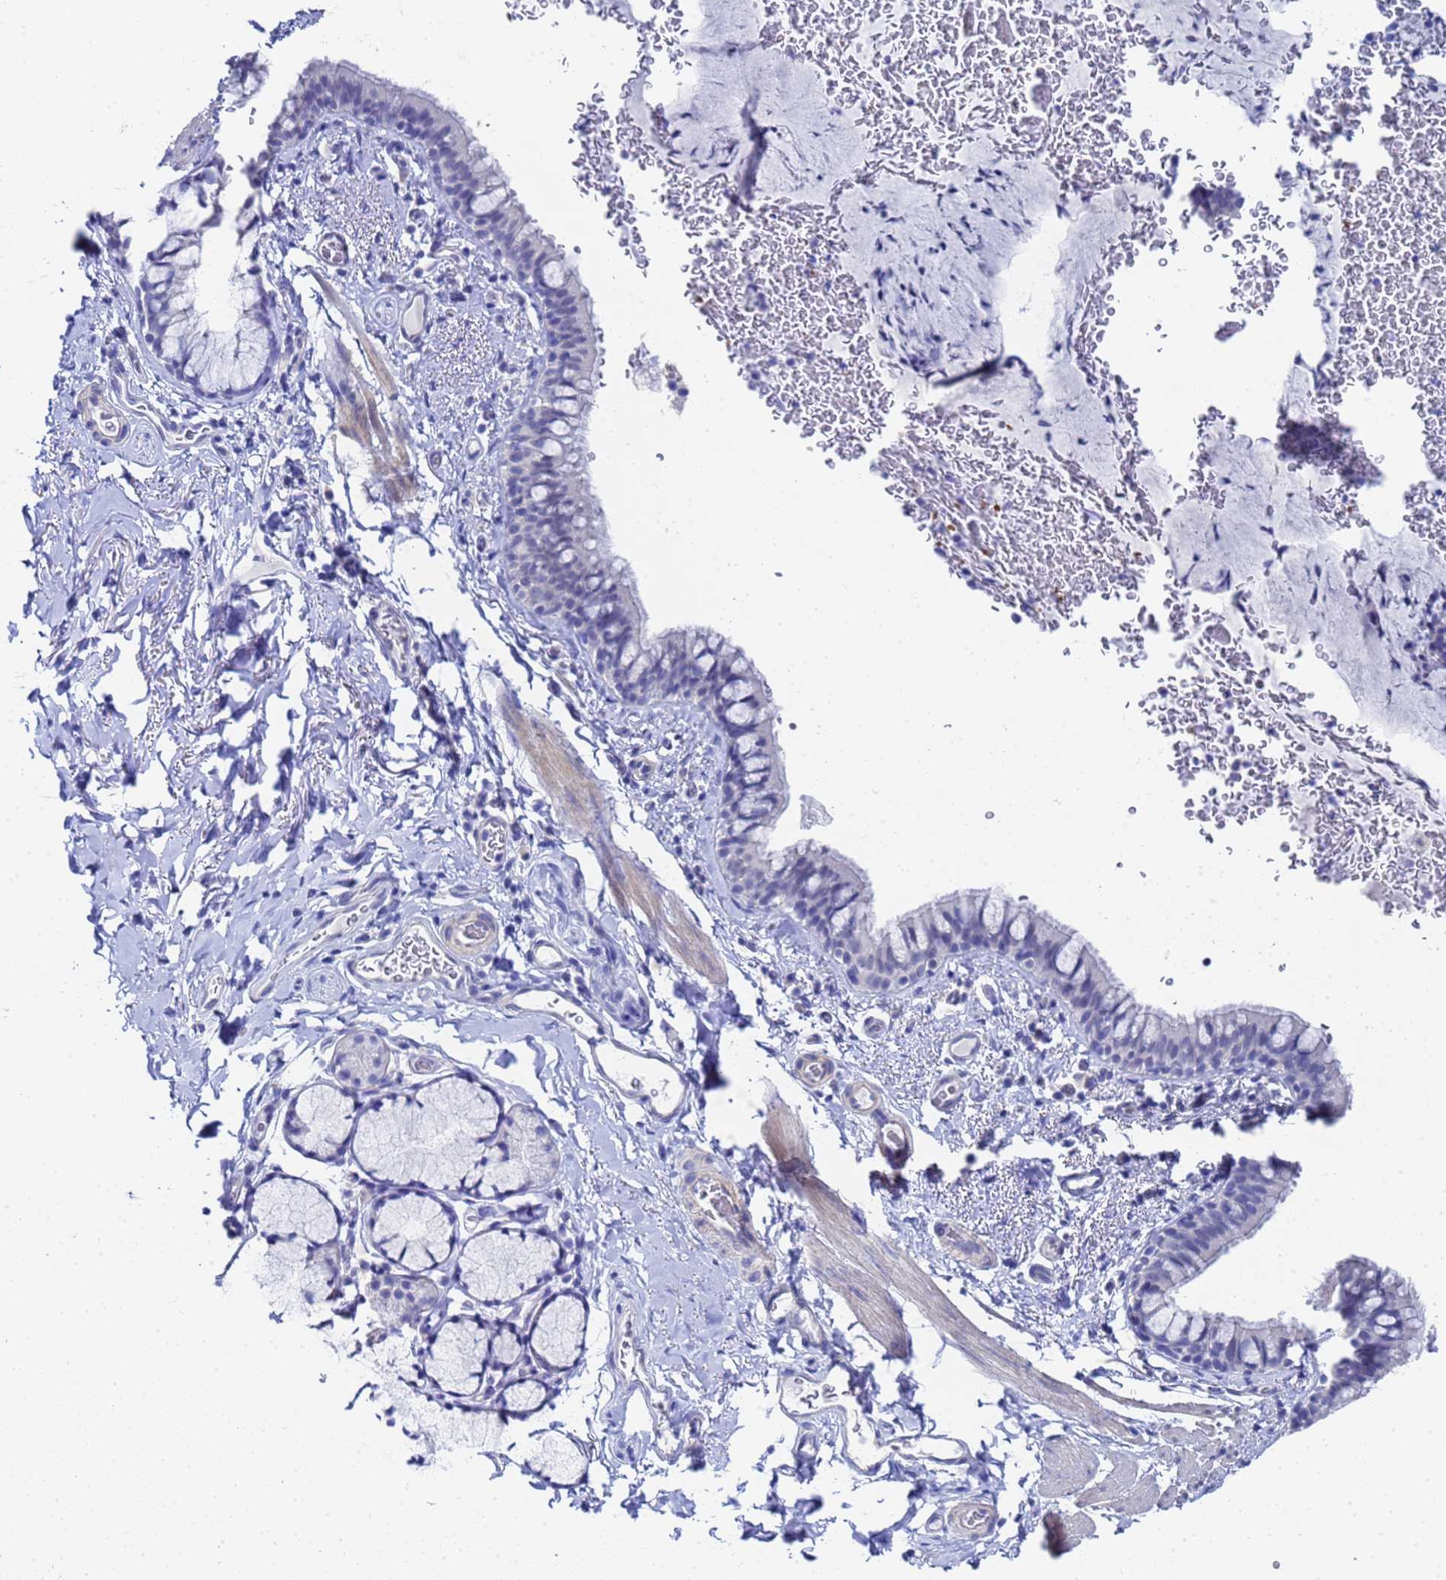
{"staining": {"intensity": "negative", "quantity": "none", "location": "none"}, "tissue": "bronchus", "cell_type": "Respiratory epithelial cells", "image_type": "normal", "snomed": [{"axis": "morphology", "description": "Normal tissue, NOS"}, {"axis": "topography", "description": "Cartilage tissue"}, {"axis": "topography", "description": "Bronchus"}], "caption": "Immunohistochemical staining of normal human bronchus reveals no significant expression in respiratory epithelial cells.", "gene": "ZNF26", "patient": {"sex": "female", "age": 36}}